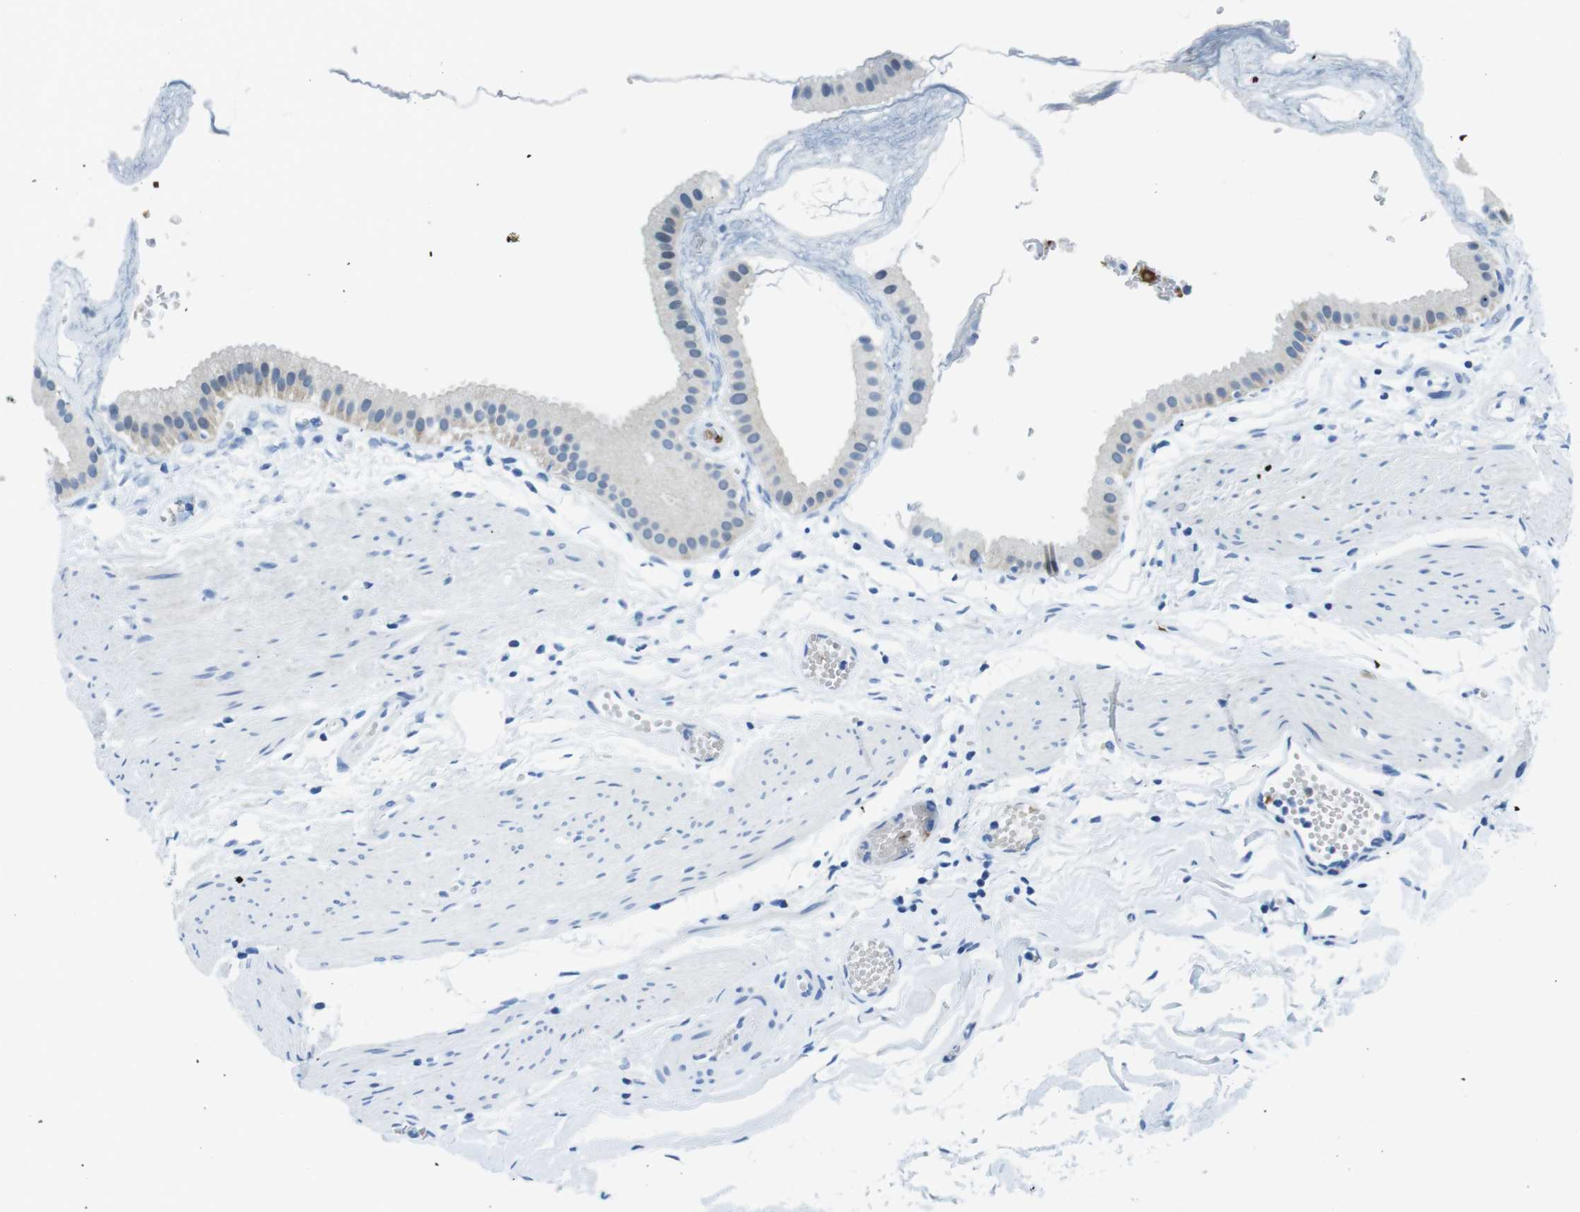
{"staining": {"intensity": "weak", "quantity": "25%-75%", "location": "cytoplasmic/membranous,nuclear"}, "tissue": "gallbladder", "cell_type": "Glandular cells", "image_type": "normal", "snomed": [{"axis": "morphology", "description": "Normal tissue, NOS"}, {"axis": "topography", "description": "Gallbladder"}], "caption": "IHC histopathology image of normal gallbladder: gallbladder stained using immunohistochemistry (IHC) displays low levels of weak protein expression localized specifically in the cytoplasmic/membranous,nuclear of glandular cells, appearing as a cytoplasmic/membranous,nuclear brown color.", "gene": "TFAP2C", "patient": {"sex": "female", "age": 64}}